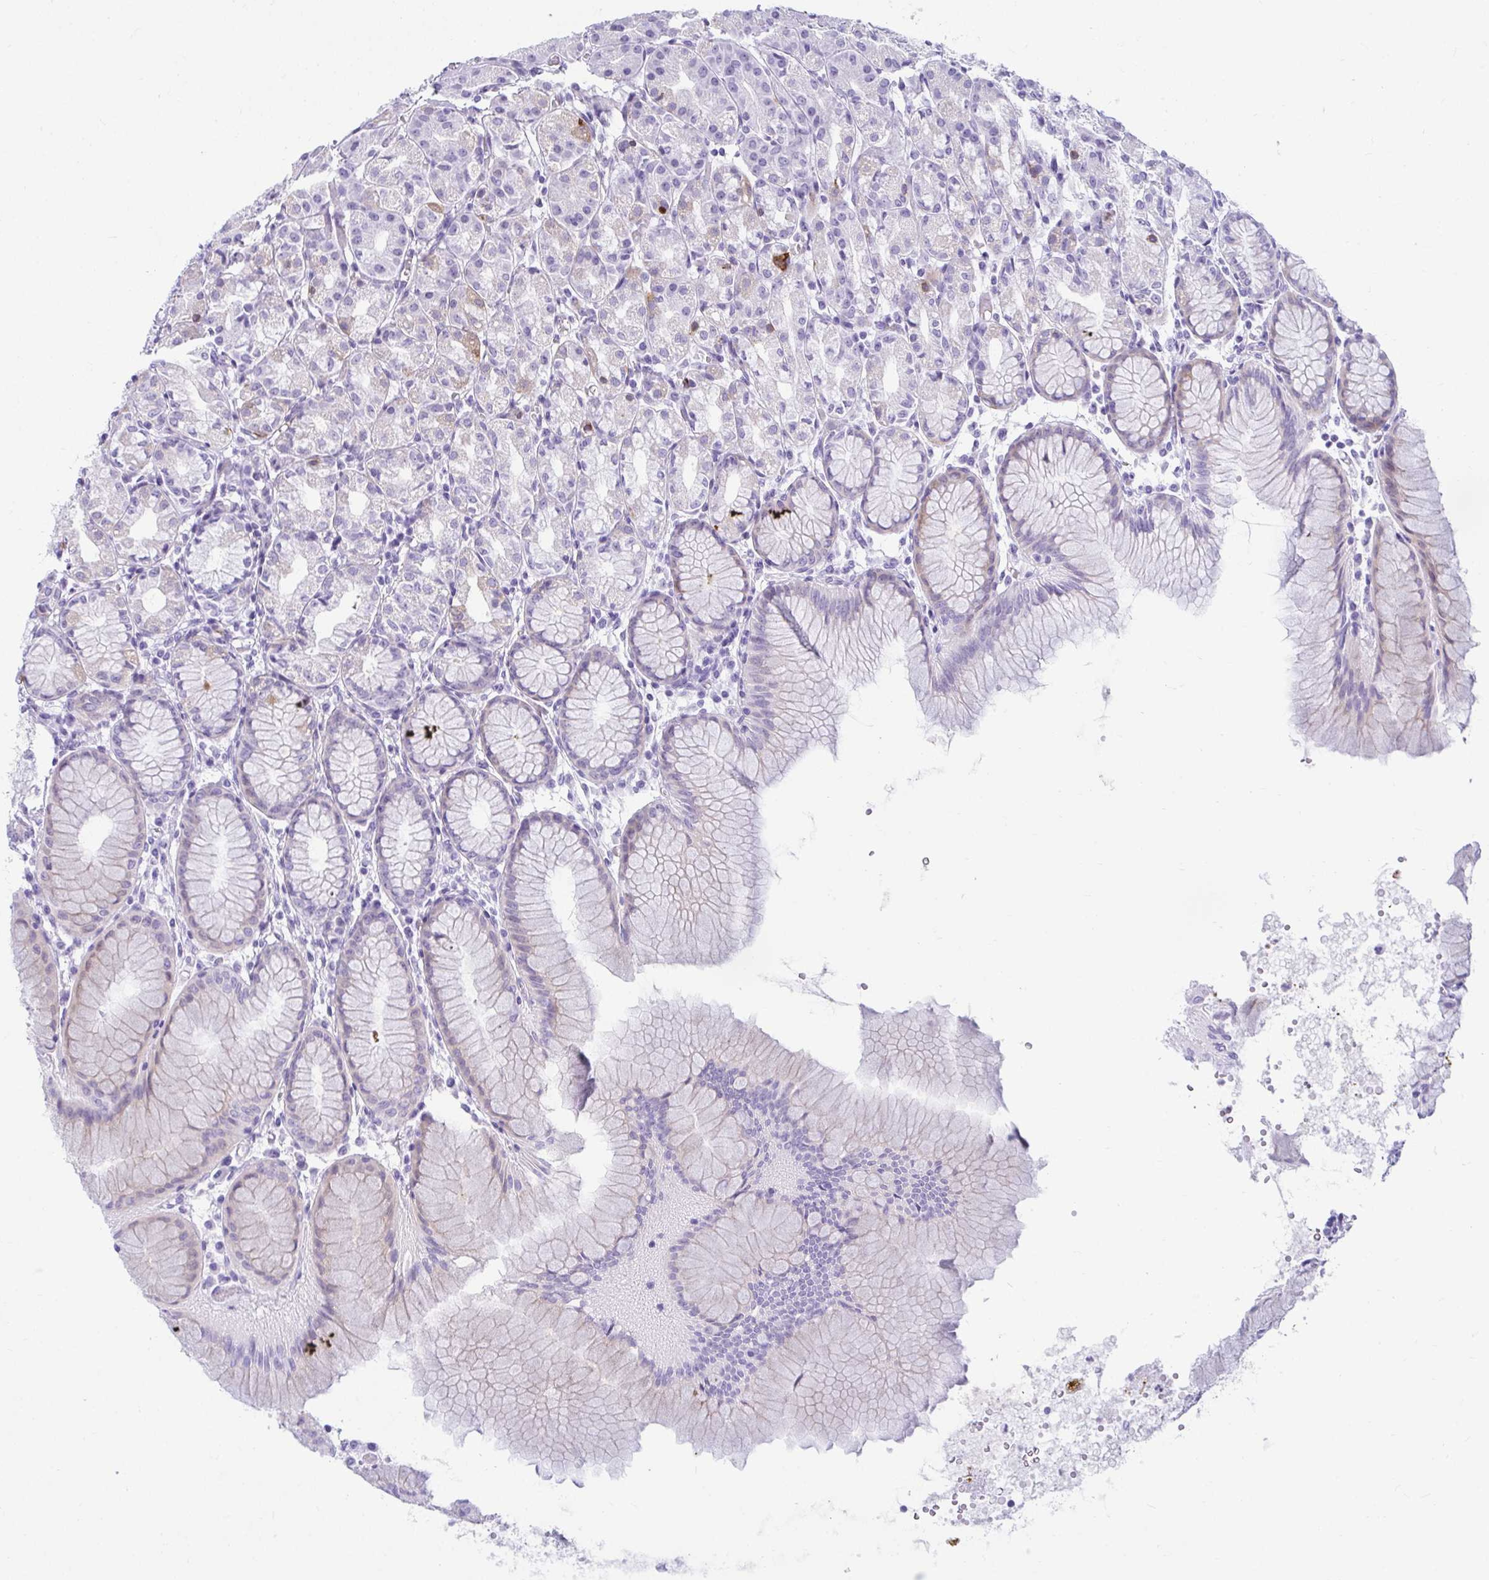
{"staining": {"intensity": "negative", "quantity": "none", "location": "none"}, "tissue": "stomach", "cell_type": "Glandular cells", "image_type": "normal", "snomed": [{"axis": "morphology", "description": "Normal tissue, NOS"}, {"axis": "topography", "description": "Stomach"}], "caption": "IHC photomicrograph of unremarkable stomach: human stomach stained with DAB (3,3'-diaminobenzidine) reveals no significant protein positivity in glandular cells.", "gene": "CLGN", "patient": {"sex": "female", "age": 57}}